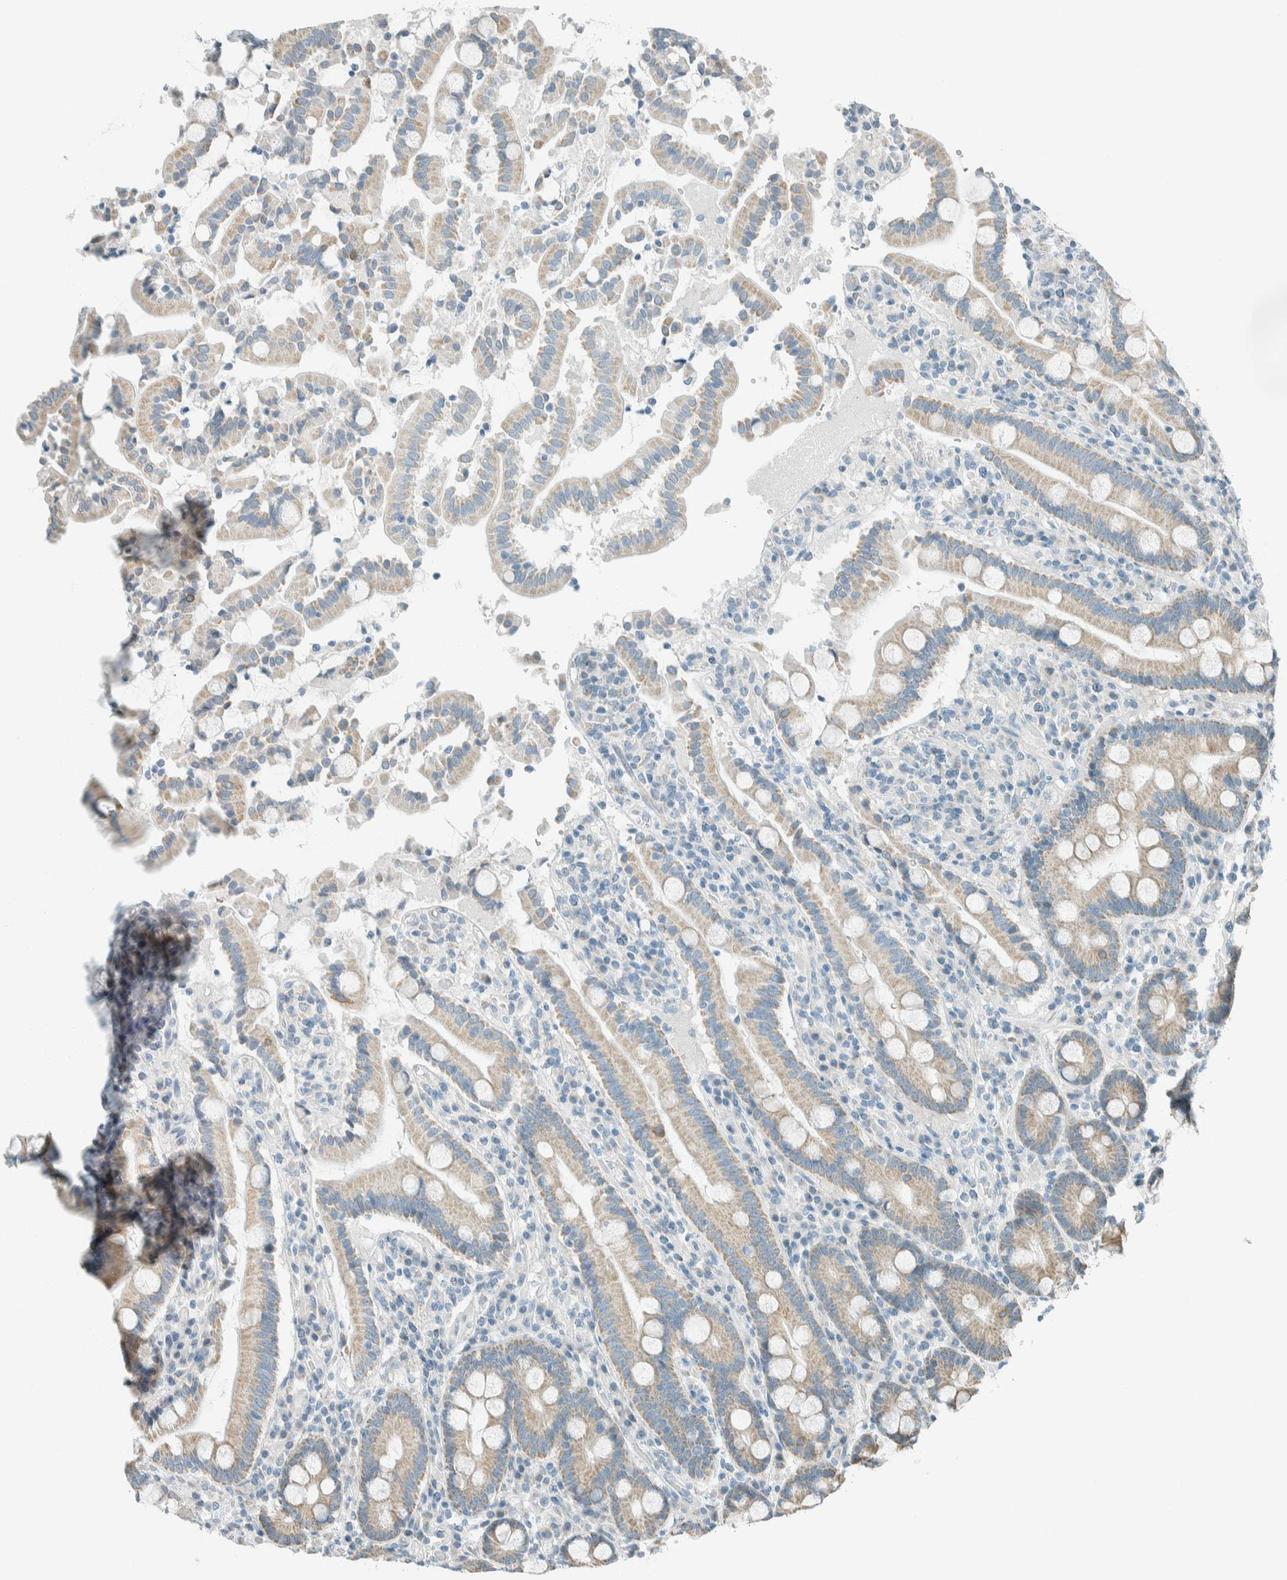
{"staining": {"intensity": "weak", "quantity": ">75%", "location": "cytoplasmic/membranous"}, "tissue": "duodenum", "cell_type": "Glandular cells", "image_type": "normal", "snomed": [{"axis": "morphology", "description": "Normal tissue, NOS"}, {"axis": "topography", "description": "Small intestine, NOS"}], "caption": "The micrograph shows immunohistochemical staining of unremarkable duodenum. There is weak cytoplasmic/membranous expression is present in approximately >75% of glandular cells.", "gene": "AARSD1", "patient": {"sex": "female", "age": 71}}